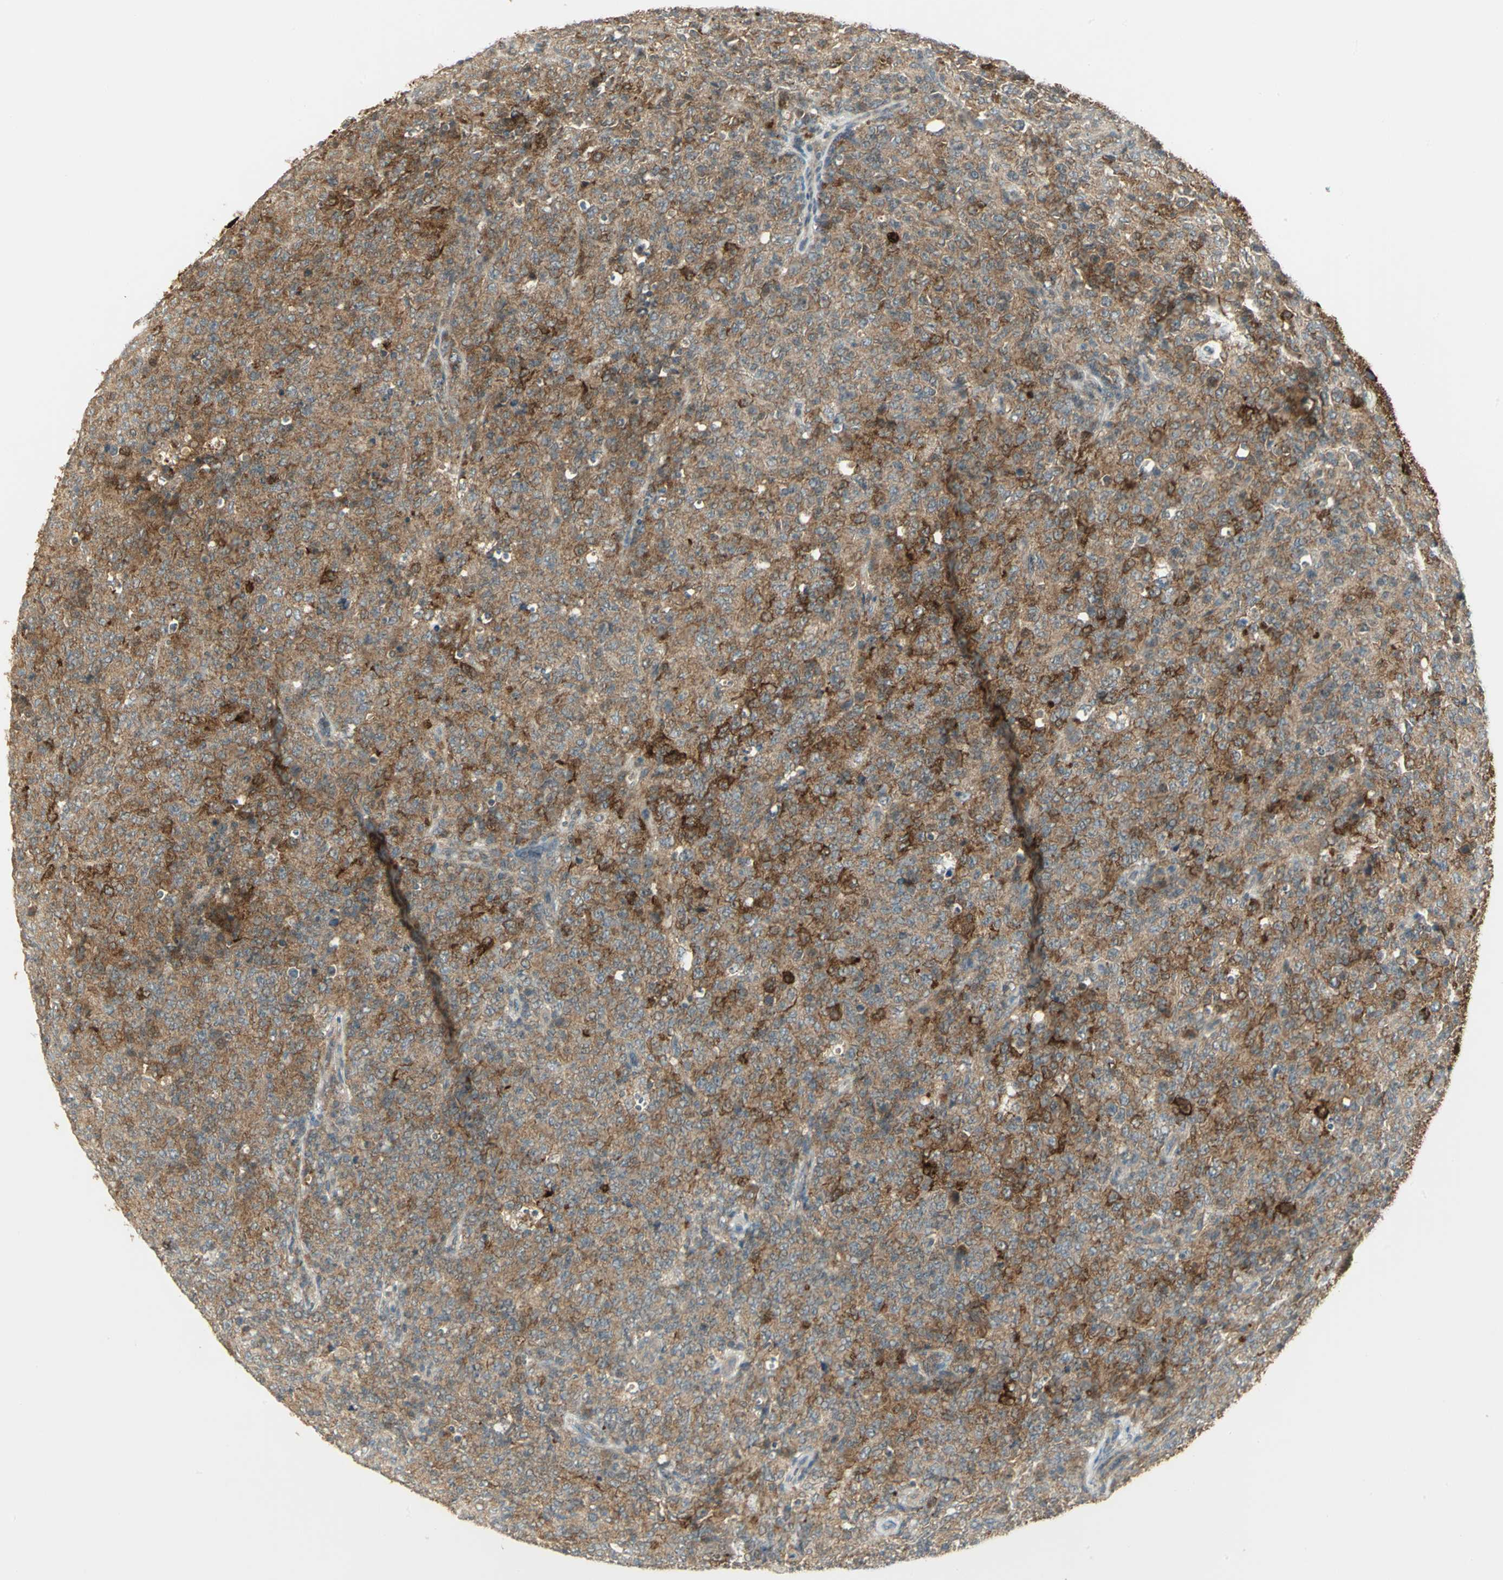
{"staining": {"intensity": "strong", "quantity": "25%-75%", "location": "cytoplasmic/membranous"}, "tissue": "lymphoma", "cell_type": "Tumor cells", "image_type": "cancer", "snomed": [{"axis": "morphology", "description": "Malignant lymphoma, non-Hodgkin's type, High grade"}, {"axis": "topography", "description": "Tonsil"}], "caption": "A brown stain shows strong cytoplasmic/membranous positivity of a protein in lymphoma tumor cells.", "gene": "MAPK8IP3", "patient": {"sex": "female", "age": 36}}